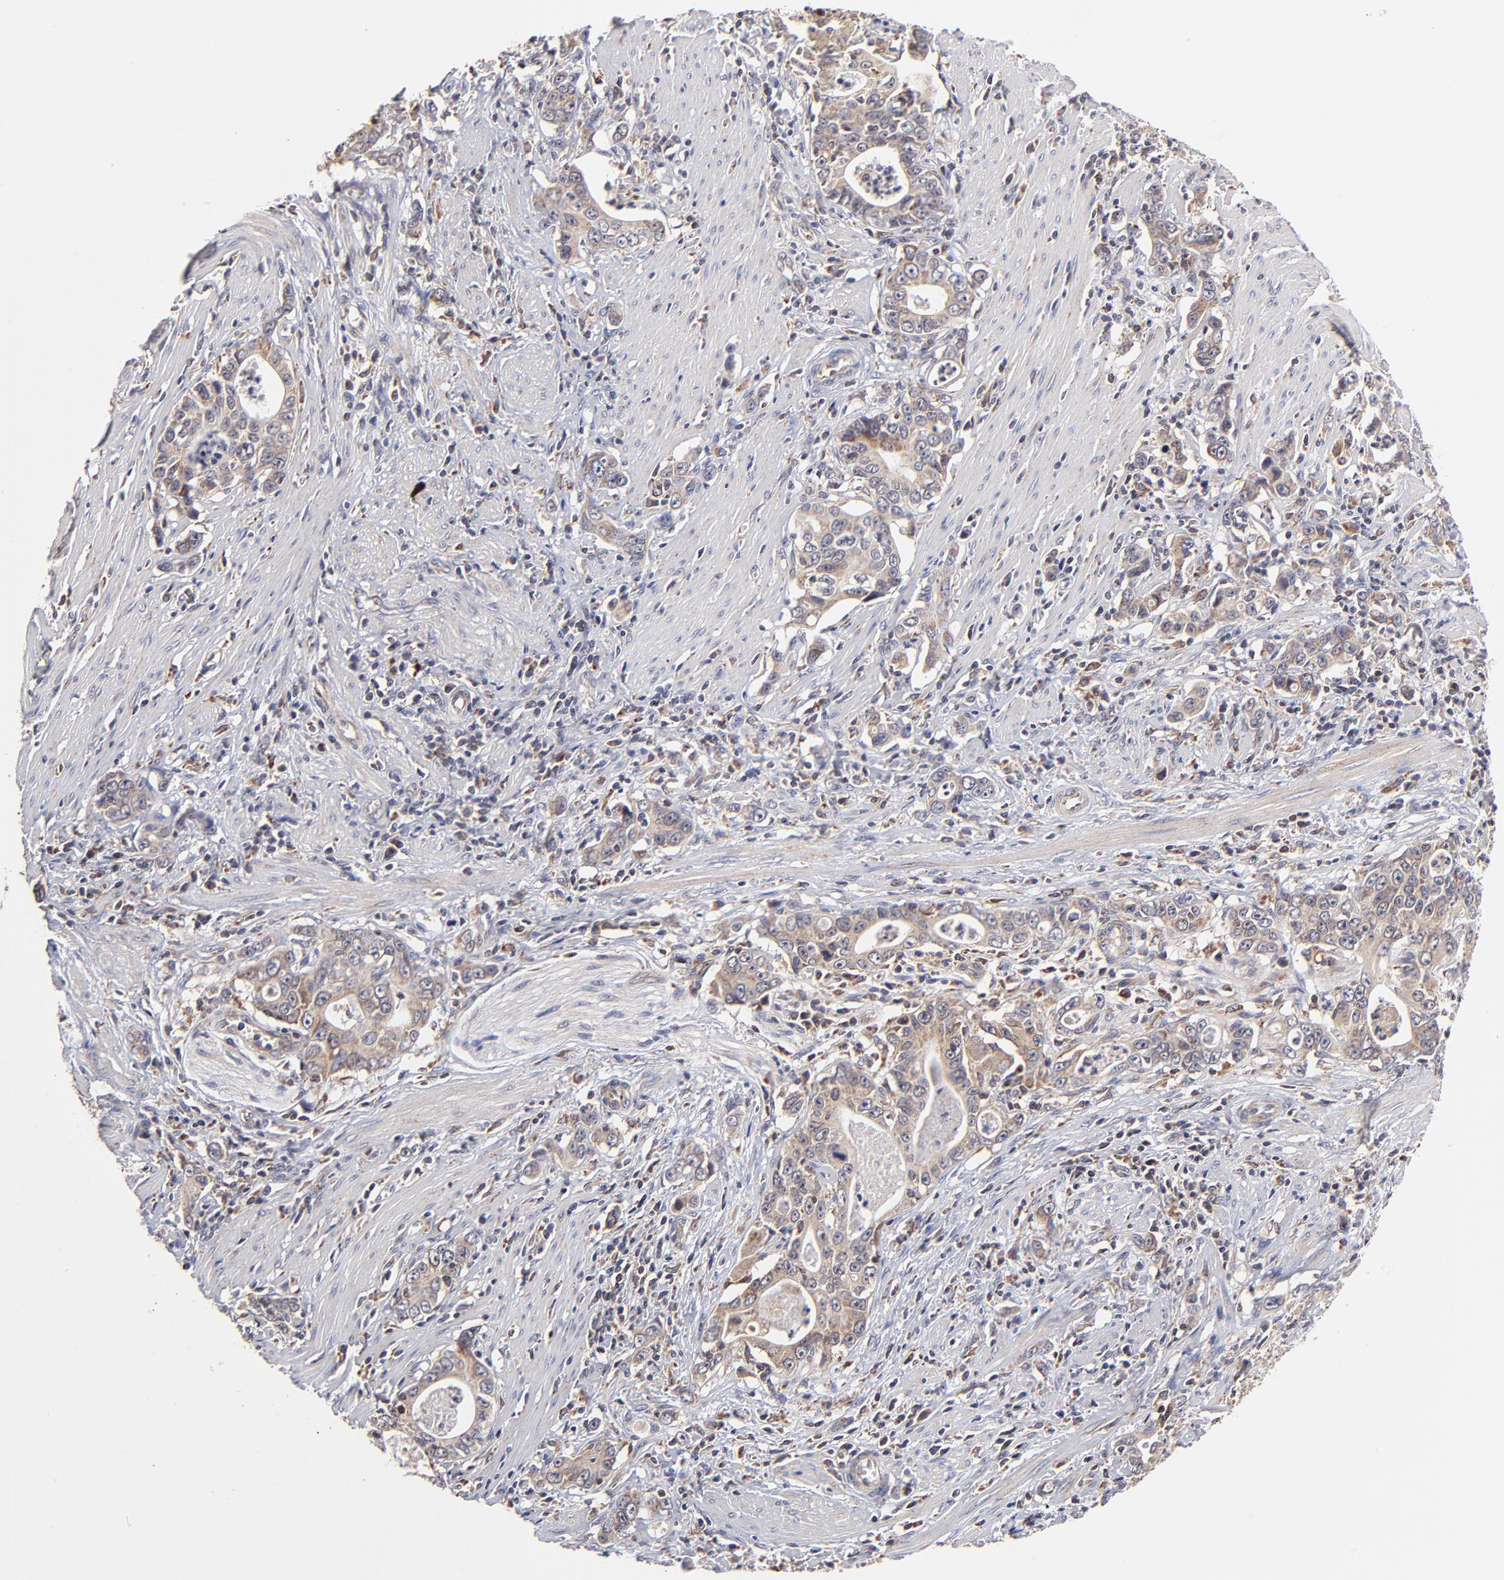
{"staining": {"intensity": "weak", "quantity": ">75%", "location": "cytoplasmic/membranous"}, "tissue": "stomach cancer", "cell_type": "Tumor cells", "image_type": "cancer", "snomed": [{"axis": "morphology", "description": "Adenocarcinoma, NOS"}, {"axis": "topography", "description": "Stomach, lower"}], "caption": "High-power microscopy captured an IHC photomicrograph of adenocarcinoma (stomach), revealing weak cytoplasmic/membranous staining in approximately >75% of tumor cells.", "gene": "MAP2K7", "patient": {"sex": "female", "age": 72}}